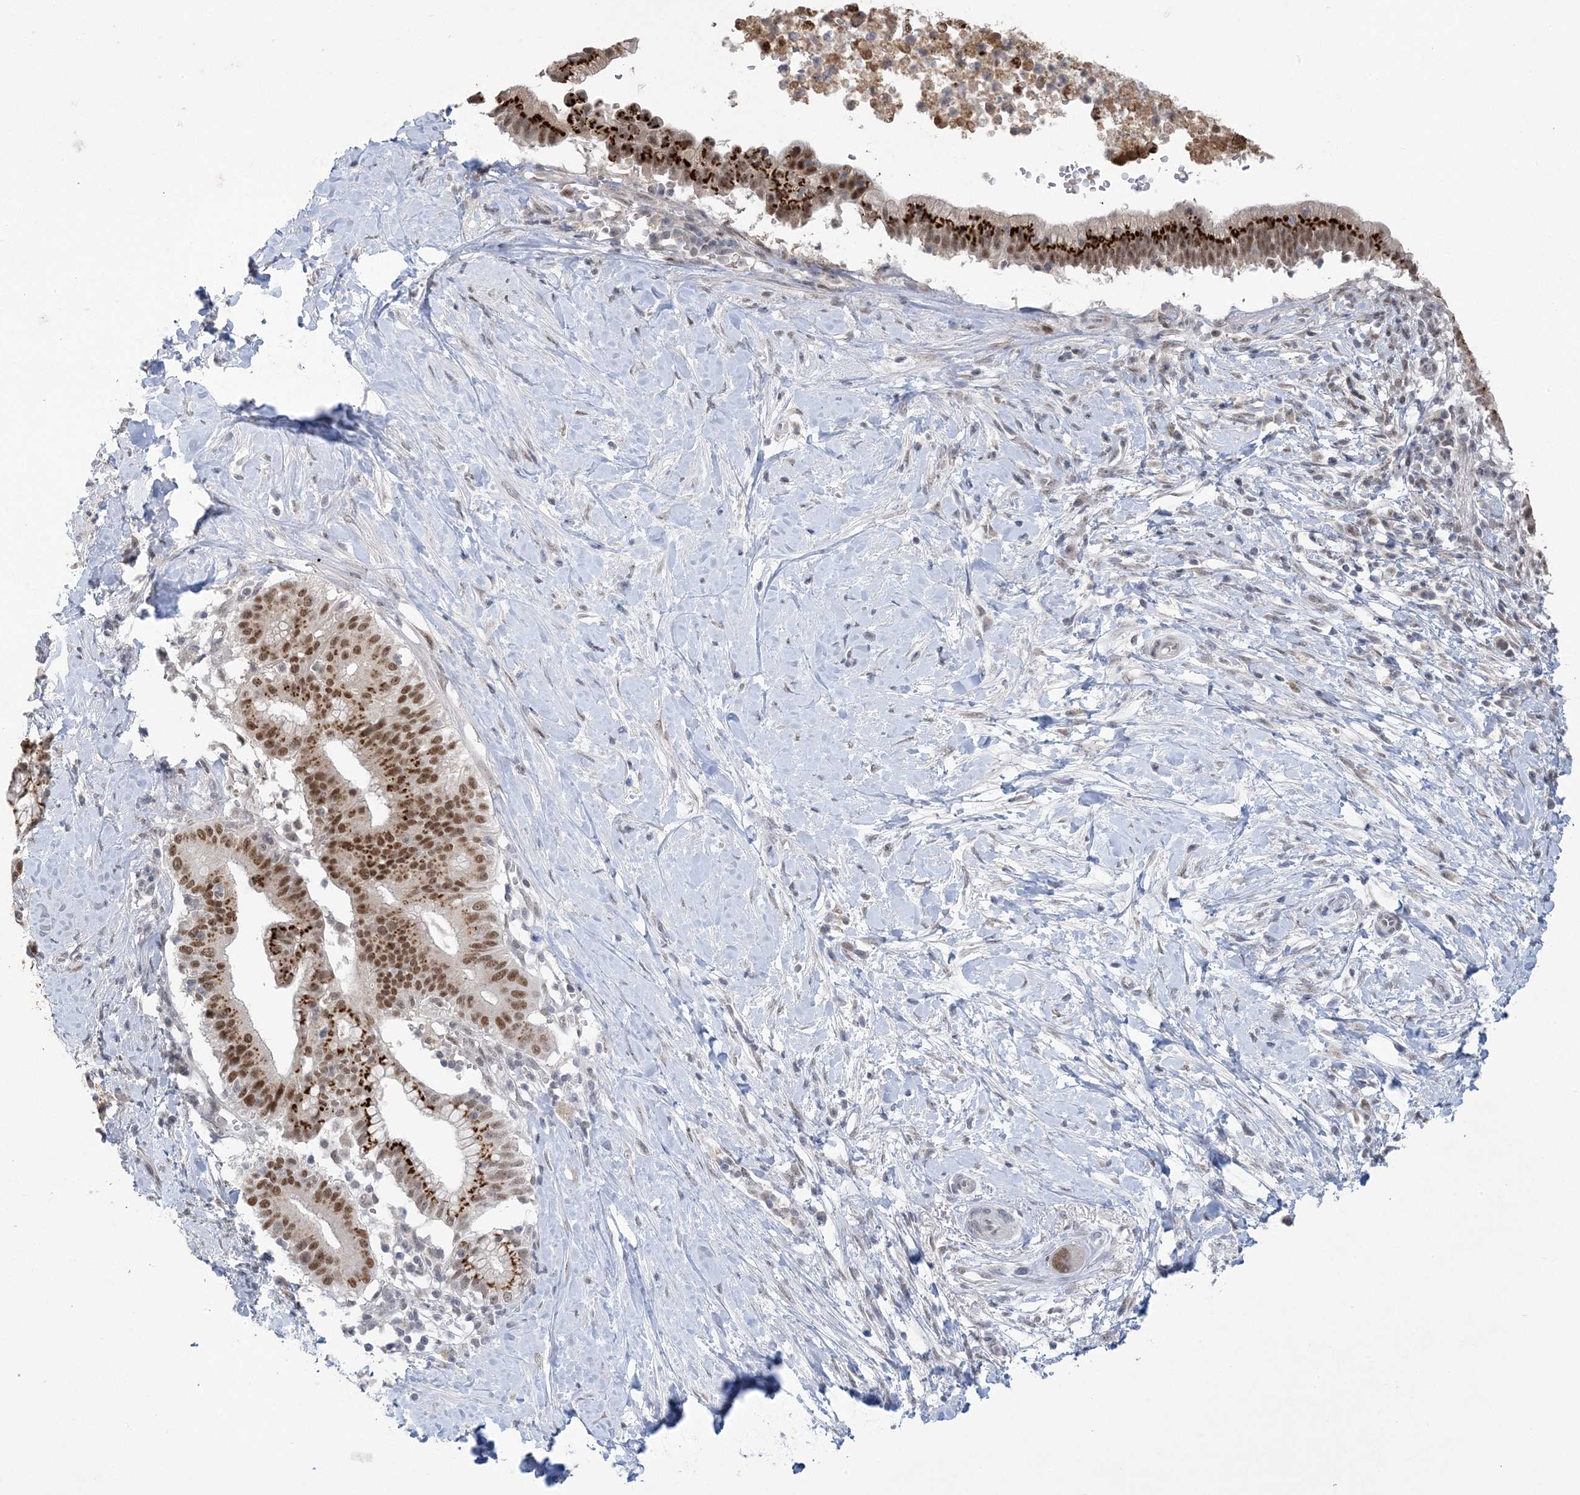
{"staining": {"intensity": "strong", "quantity": ">75%", "location": "cytoplasmic/membranous,nuclear"}, "tissue": "pancreatic cancer", "cell_type": "Tumor cells", "image_type": "cancer", "snomed": [{"axis": "morphology", "description": "Adenocarcinoma, NOS"}, {"axis": "topography", "description": "Pancreas"}], "caption": "Immunohistochemistry photomicrograph of neoplastic tissue: pancreatic adenocarcinoma stained using IHC displays high levels of strong protein expression localized specifically in the cytoplasmic/membranous and nuclear of tumor cells, appearing as a cytoplasmic/membranous and nuclear brown color.", "gene": "ZBTB7A", "patient": {"sex": "male", "age": 68}}